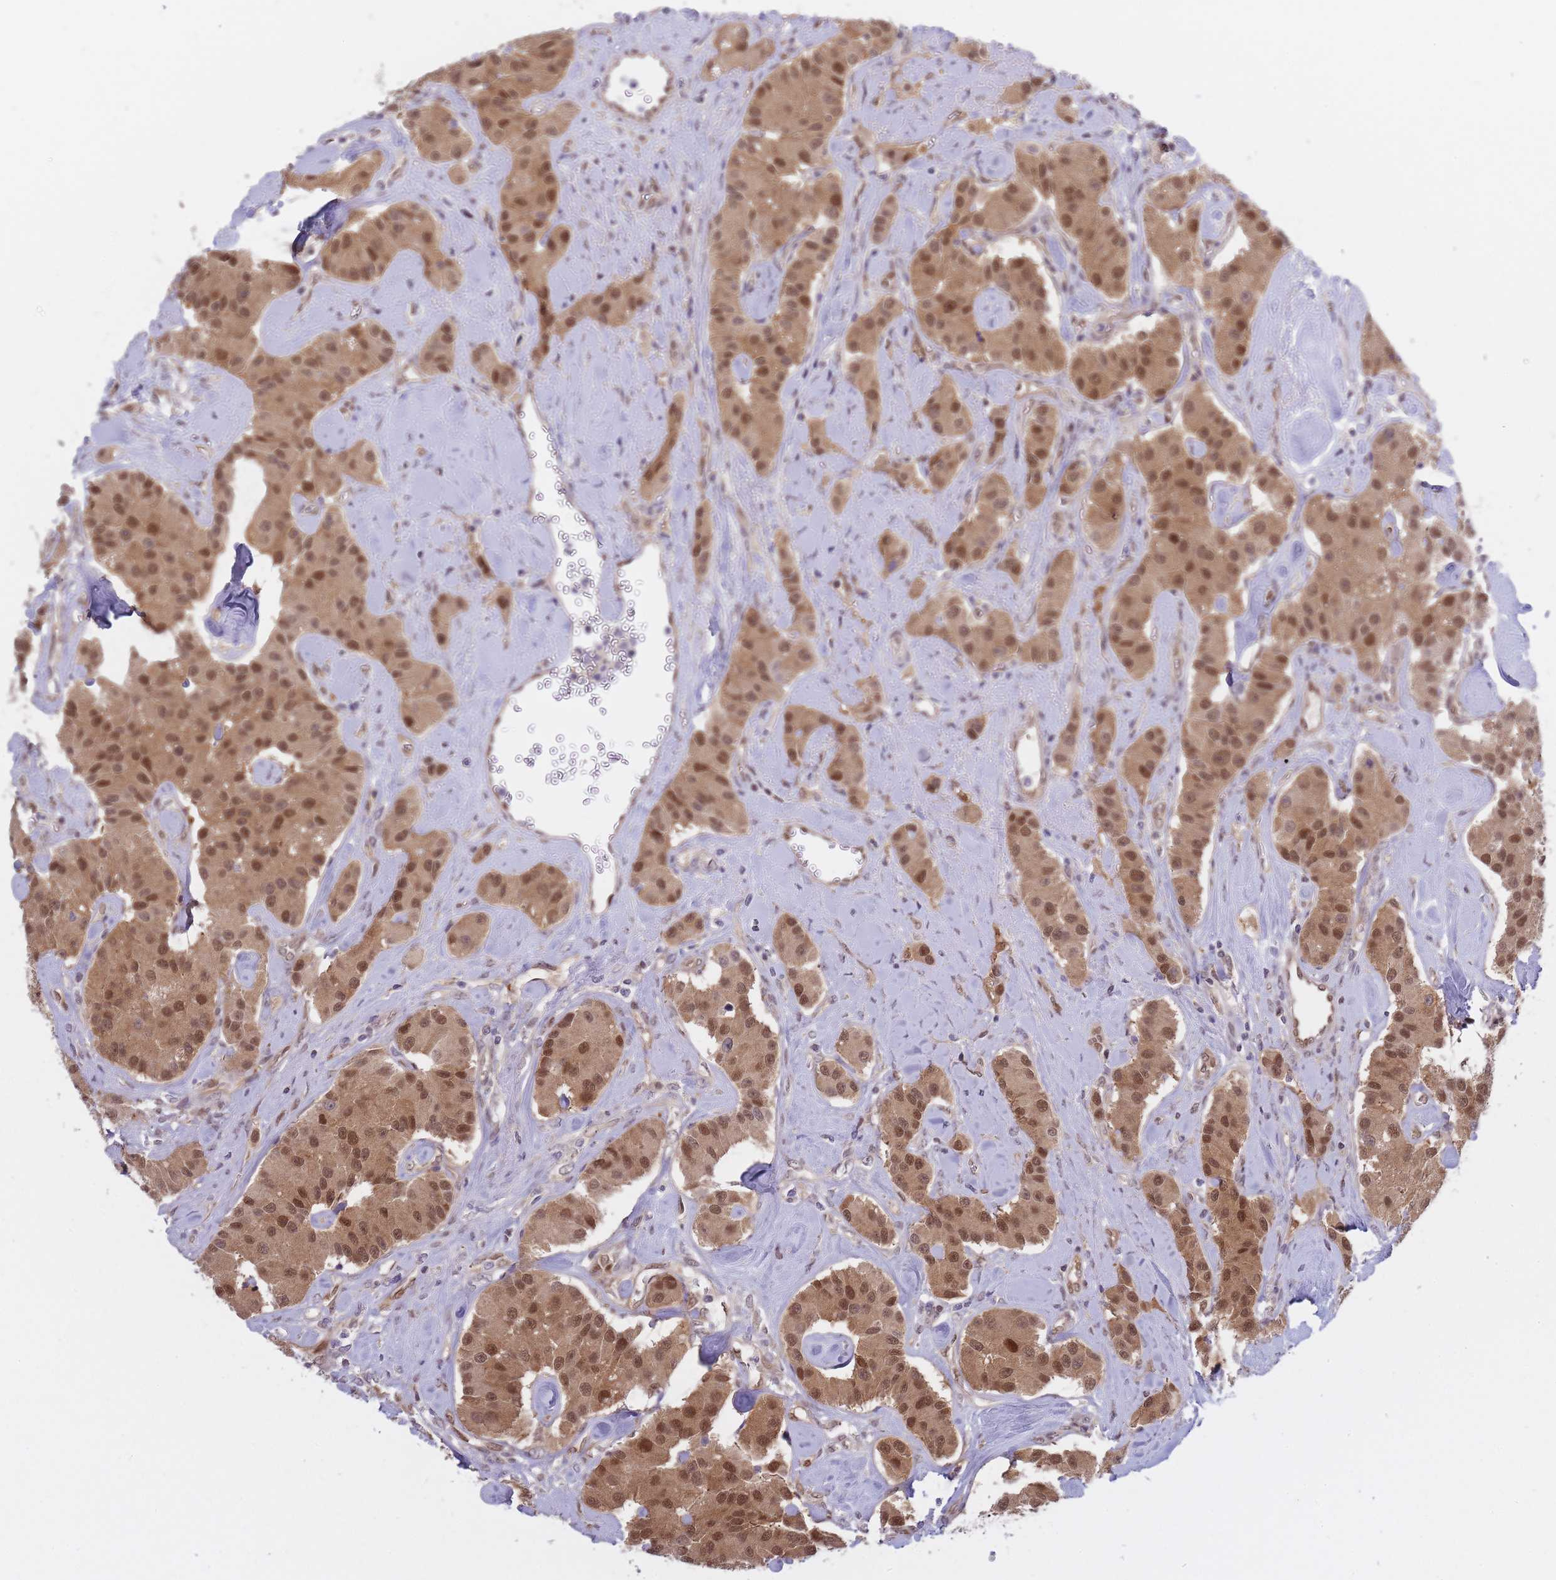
{"staining": {"intensity": "moderate", "quantity": ">75%", "location": "cytoplasmic/membranous,nuclear"}, "tissue": "carcinoid", "cell_type": "Tumor cells", "image_type": "cancer", "snomed": [{"axis": "morphology", "description": "Carcinoid, malignant, NOS"}, {"axis": "topography", "description": "Pancreas"}], "caption": "Human carcinoid stained with a protein marker demonstrates moderate staining in tumor cells.", "gene": "NSFL1C", "patient": {"sex": "male", "age": 41}}